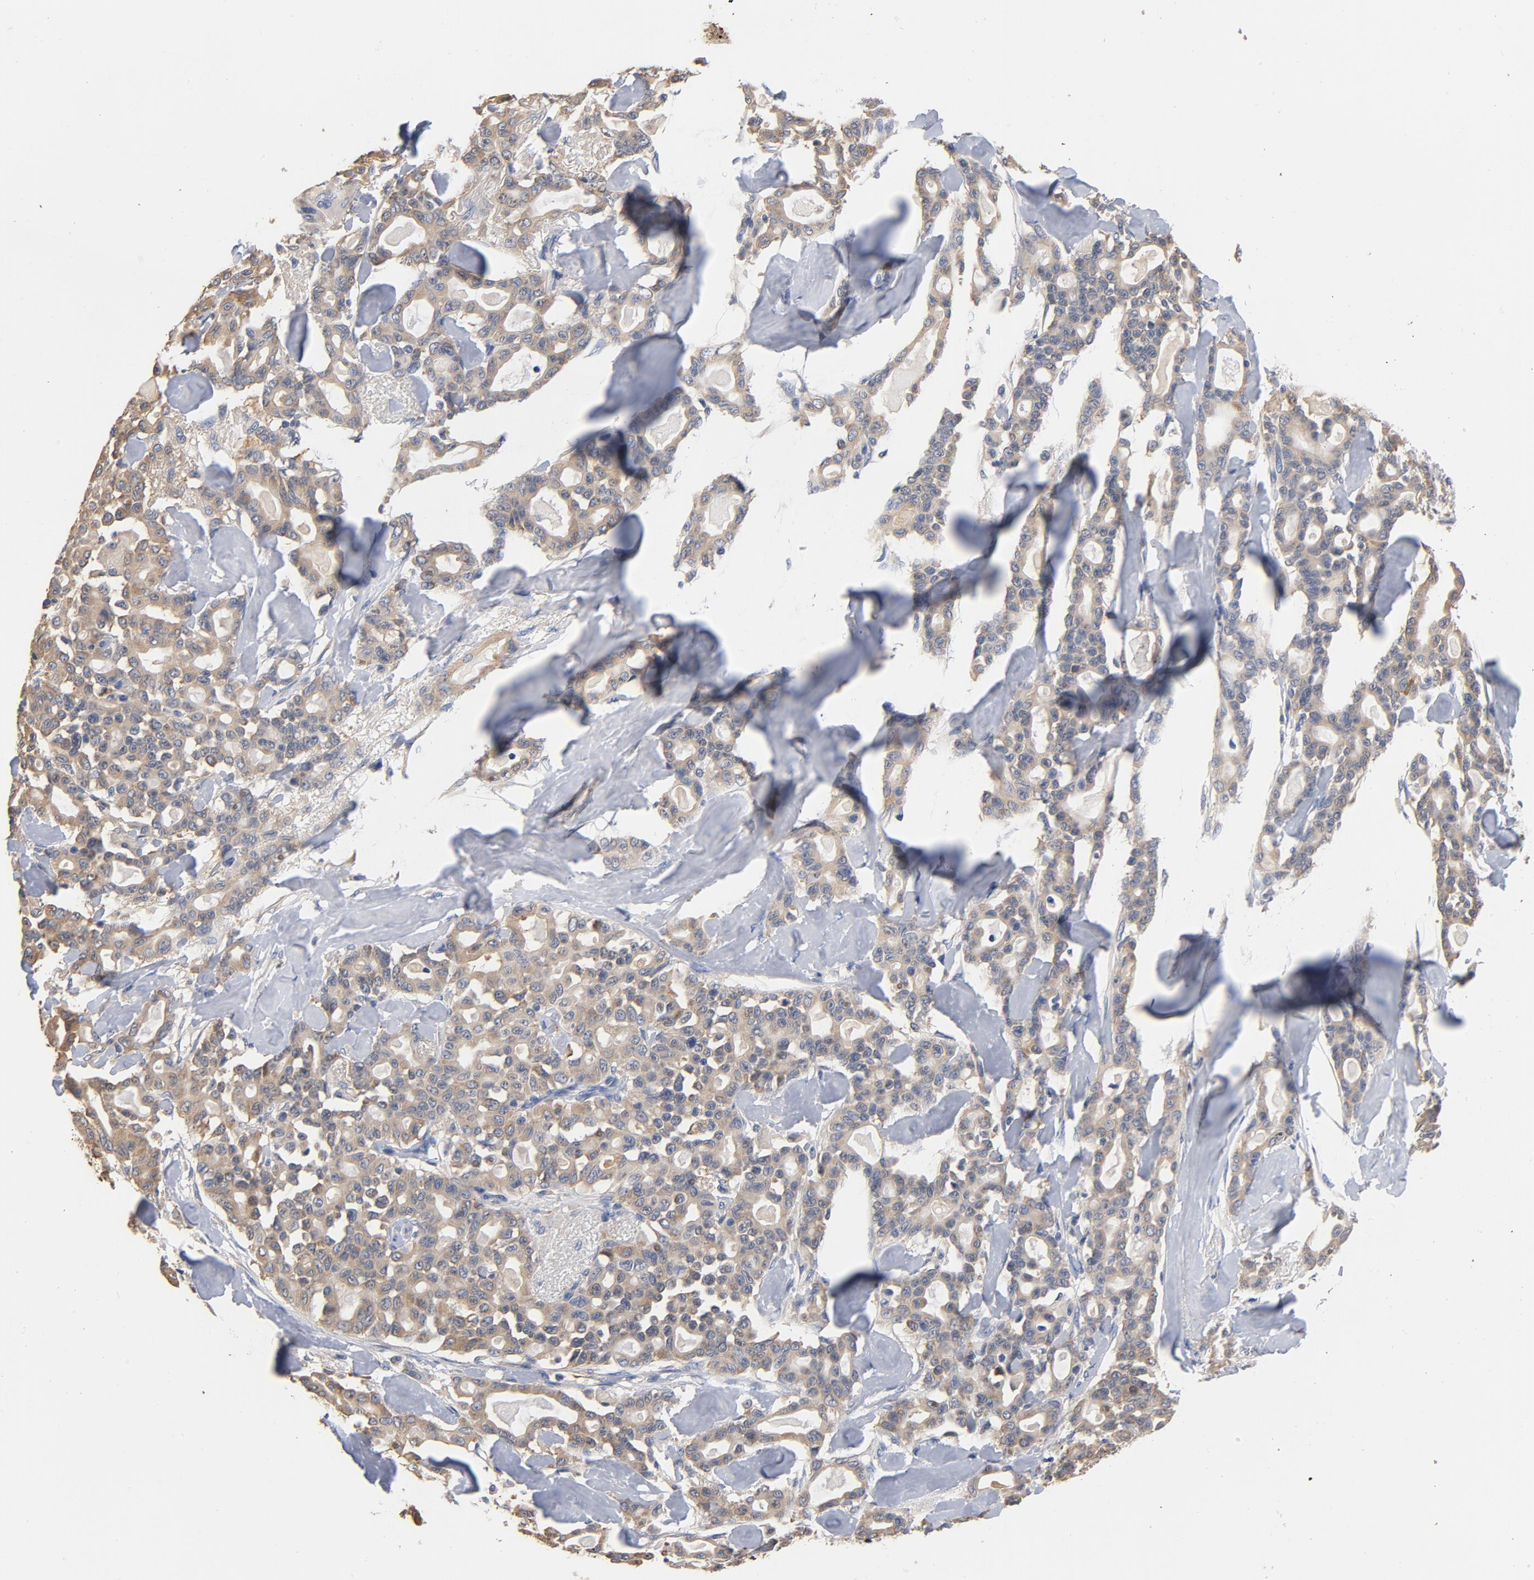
{"staining": {"intensity": "moderate", "quantity": ">75%", "location": "cytoplasmic/membranous"}, "tissue": "pancreatic cancer", "cell_type": "Tumor cells", "image_type": "cancer", "snomed": [{"axis": "morphology", "description": "Adenocarcinoma, NOS"}, {"axis": "topography", "description": "Pancreas"}], "caption": "Human adenocarcinoma (pancreatic) stained with a brown dye displays moderate cytoplasmic/membranous positive positivity in approximately >75% of tumor cells.", "gene": "TLR4", "patient": {"sex": "male", "age": 63}}